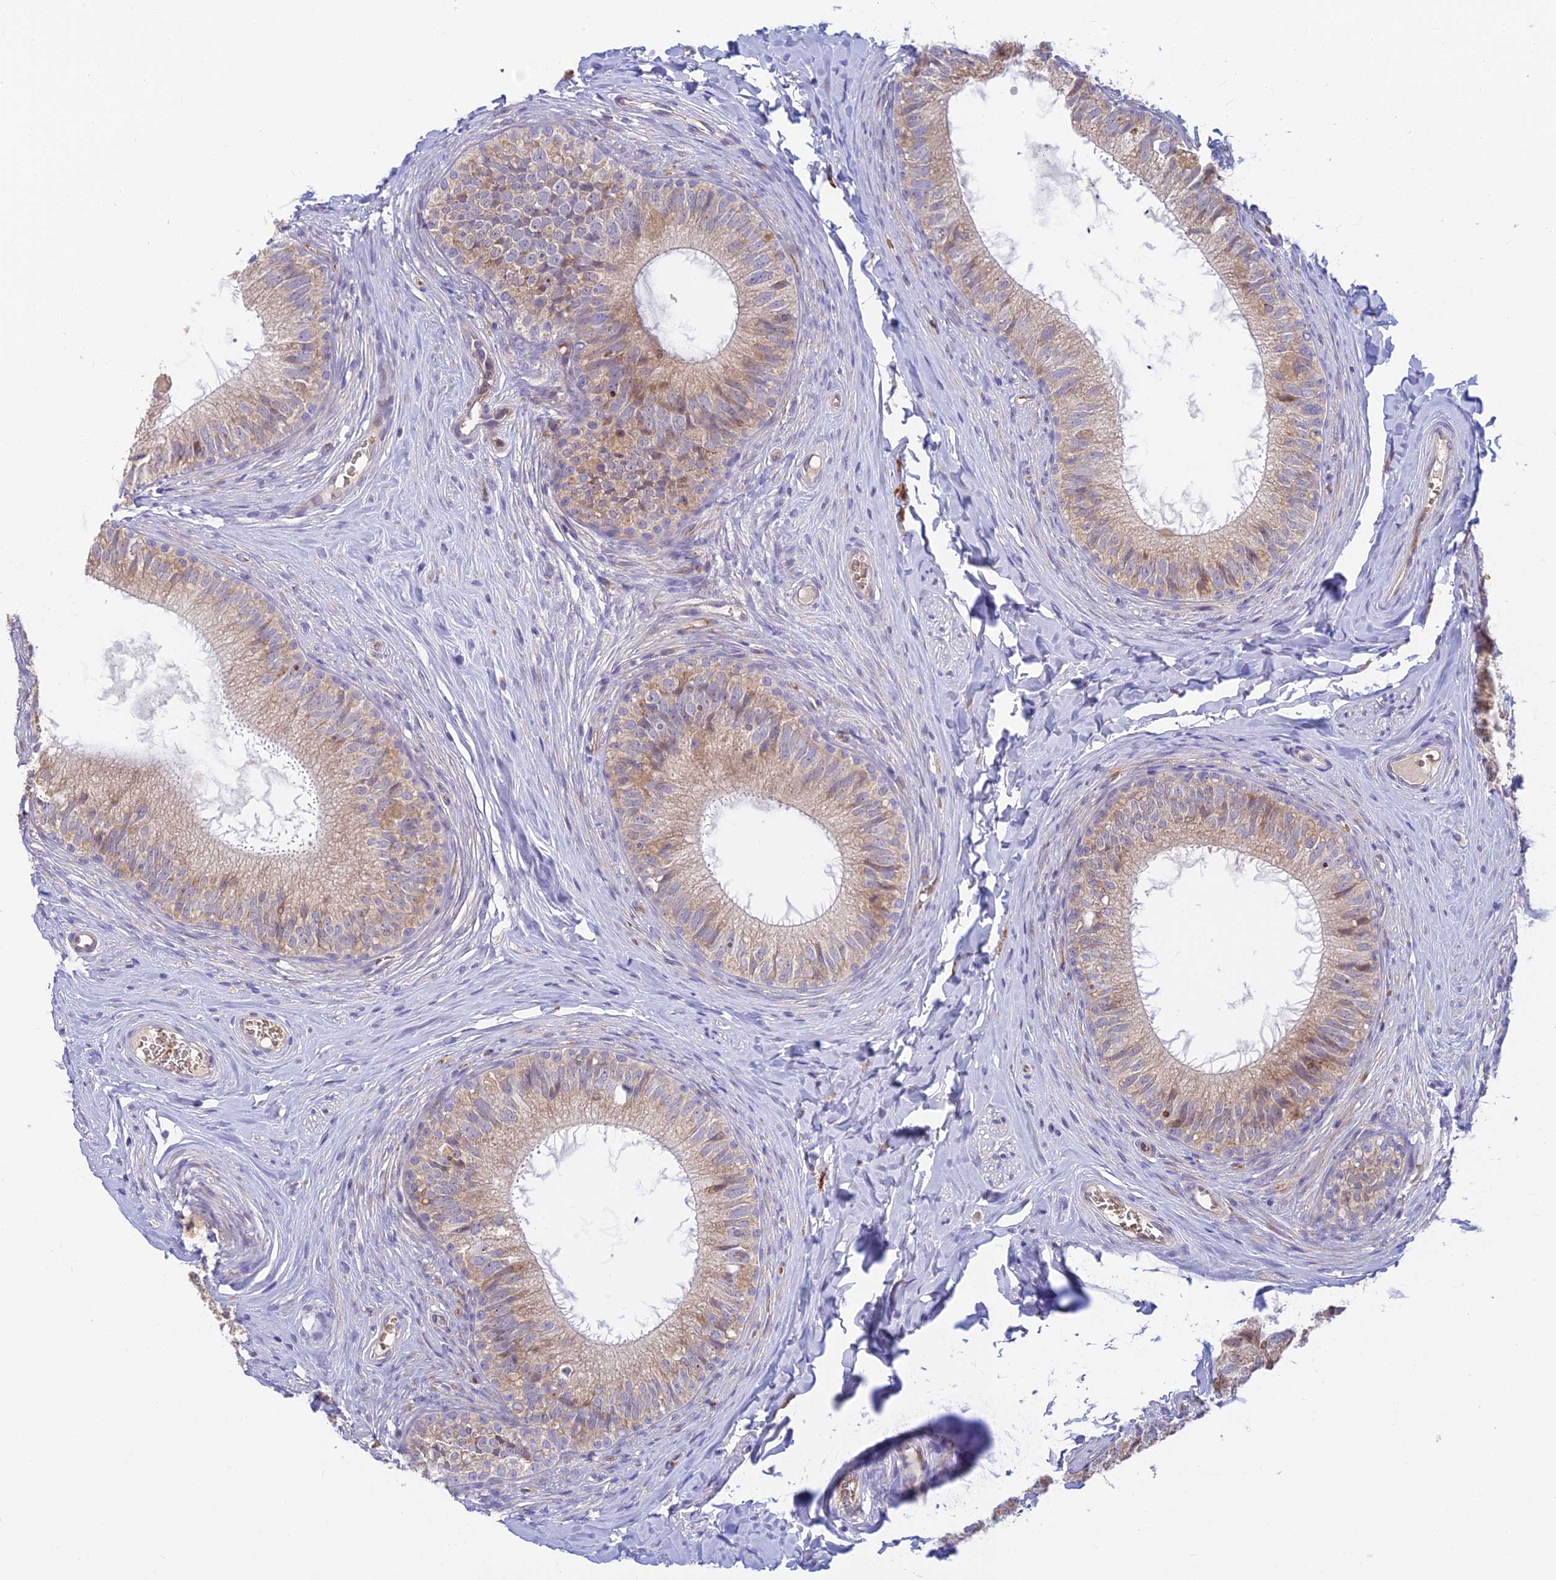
{"staining": {"intensity": "weak", "quantity": "25%-75%", "location": "cytoplasmic/membranous"}, "tissue": "epididymis", "cell_type": "Glandular cells", "image_type": "normal", "snomed": [{"axis": "morphology", "description": "Normal tissue, NOS"}, {"axis": "topography", "description": "Epididymis"}], "caption": "This is a photomicrograph of immunohistochemistry (IHC) staining of benign epididymis, which shows weak staining in the cytoplasmic/membranous of glandular cells.", "gene": "UFSP2", "patient": {"sex": "male", "age": 34}}